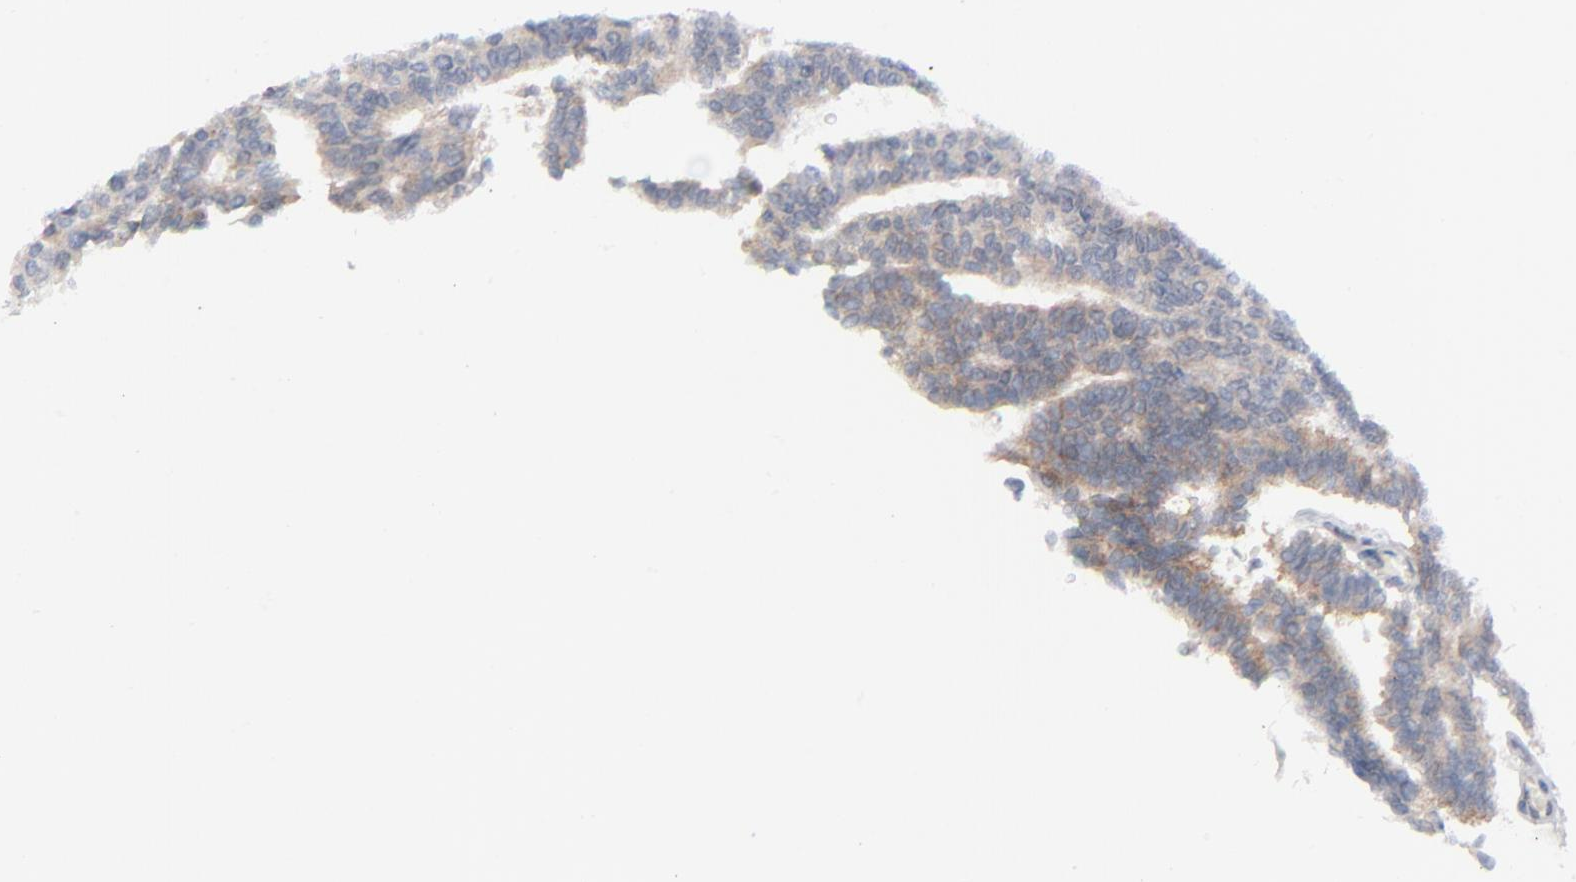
{"staining": {"intensity": "weak", "quantity": "25%-75%", "location": "cytoplasmic/membranous"}, "tissue": "thyroid cancer", "cell_type": "Tumor cells", "image_type": "cancer", "snomed": [{"axis": "morphology", "description": "Papillary adenocarcinoma, NOS"}, {"axis": "topography", "description": "Thyroid gland"}], "caption": "Immunohistochemistry staining of thyroid cancer, which exhibits low levels of weak cytoplasmic/membranous expression in approximately 25%-75% of tumor cells indicating weak cytoplasmic/membranous protein expression. The staining was performed using DAB (brown) for protein detection and nuclei were counterstained in hematoxylin (blue).", "gene": "RPS6KB1", "patient": {"sex": "female", "age": 35}}